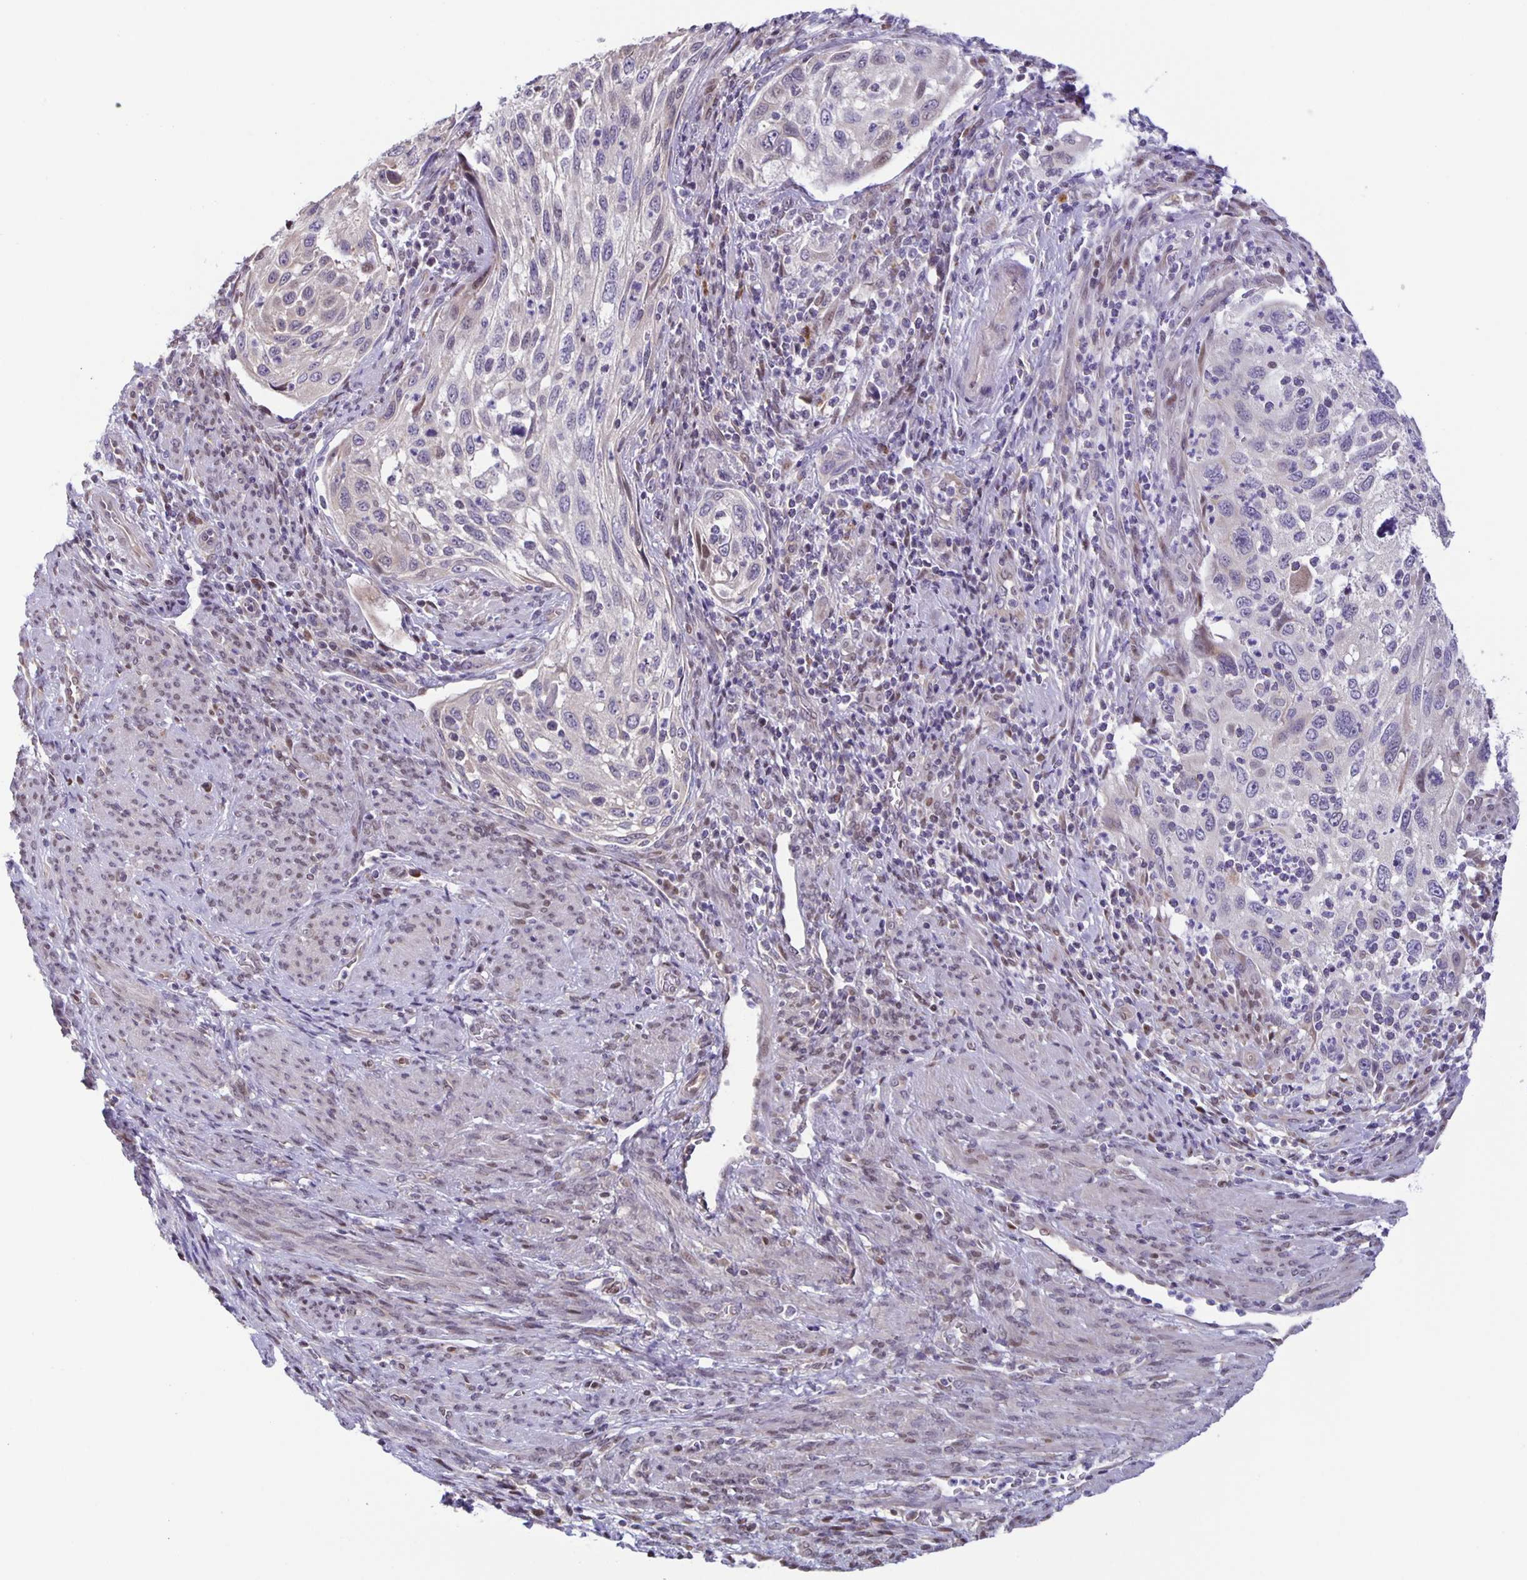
{"staining": {"intensity": "negative", "quantity": "none", "location": "none"}, "tissue": "cervical cancer", "cell_type": "Tumor cells", "image_type": "cancer", "snomed": [{"axis": "morphology", "description": "Squamous cell carcinoma, NOS"}, {"axis": "topography", "description": "Cervix"}], "caption": "IHC image of neoplastic tissue: cervical cancer (squamous cell carcinoma) stained with DAB displays no significant protein staining in tumor cells.", "gene": "MAPK12", "patient": {"sex": "female", "age": 70}}